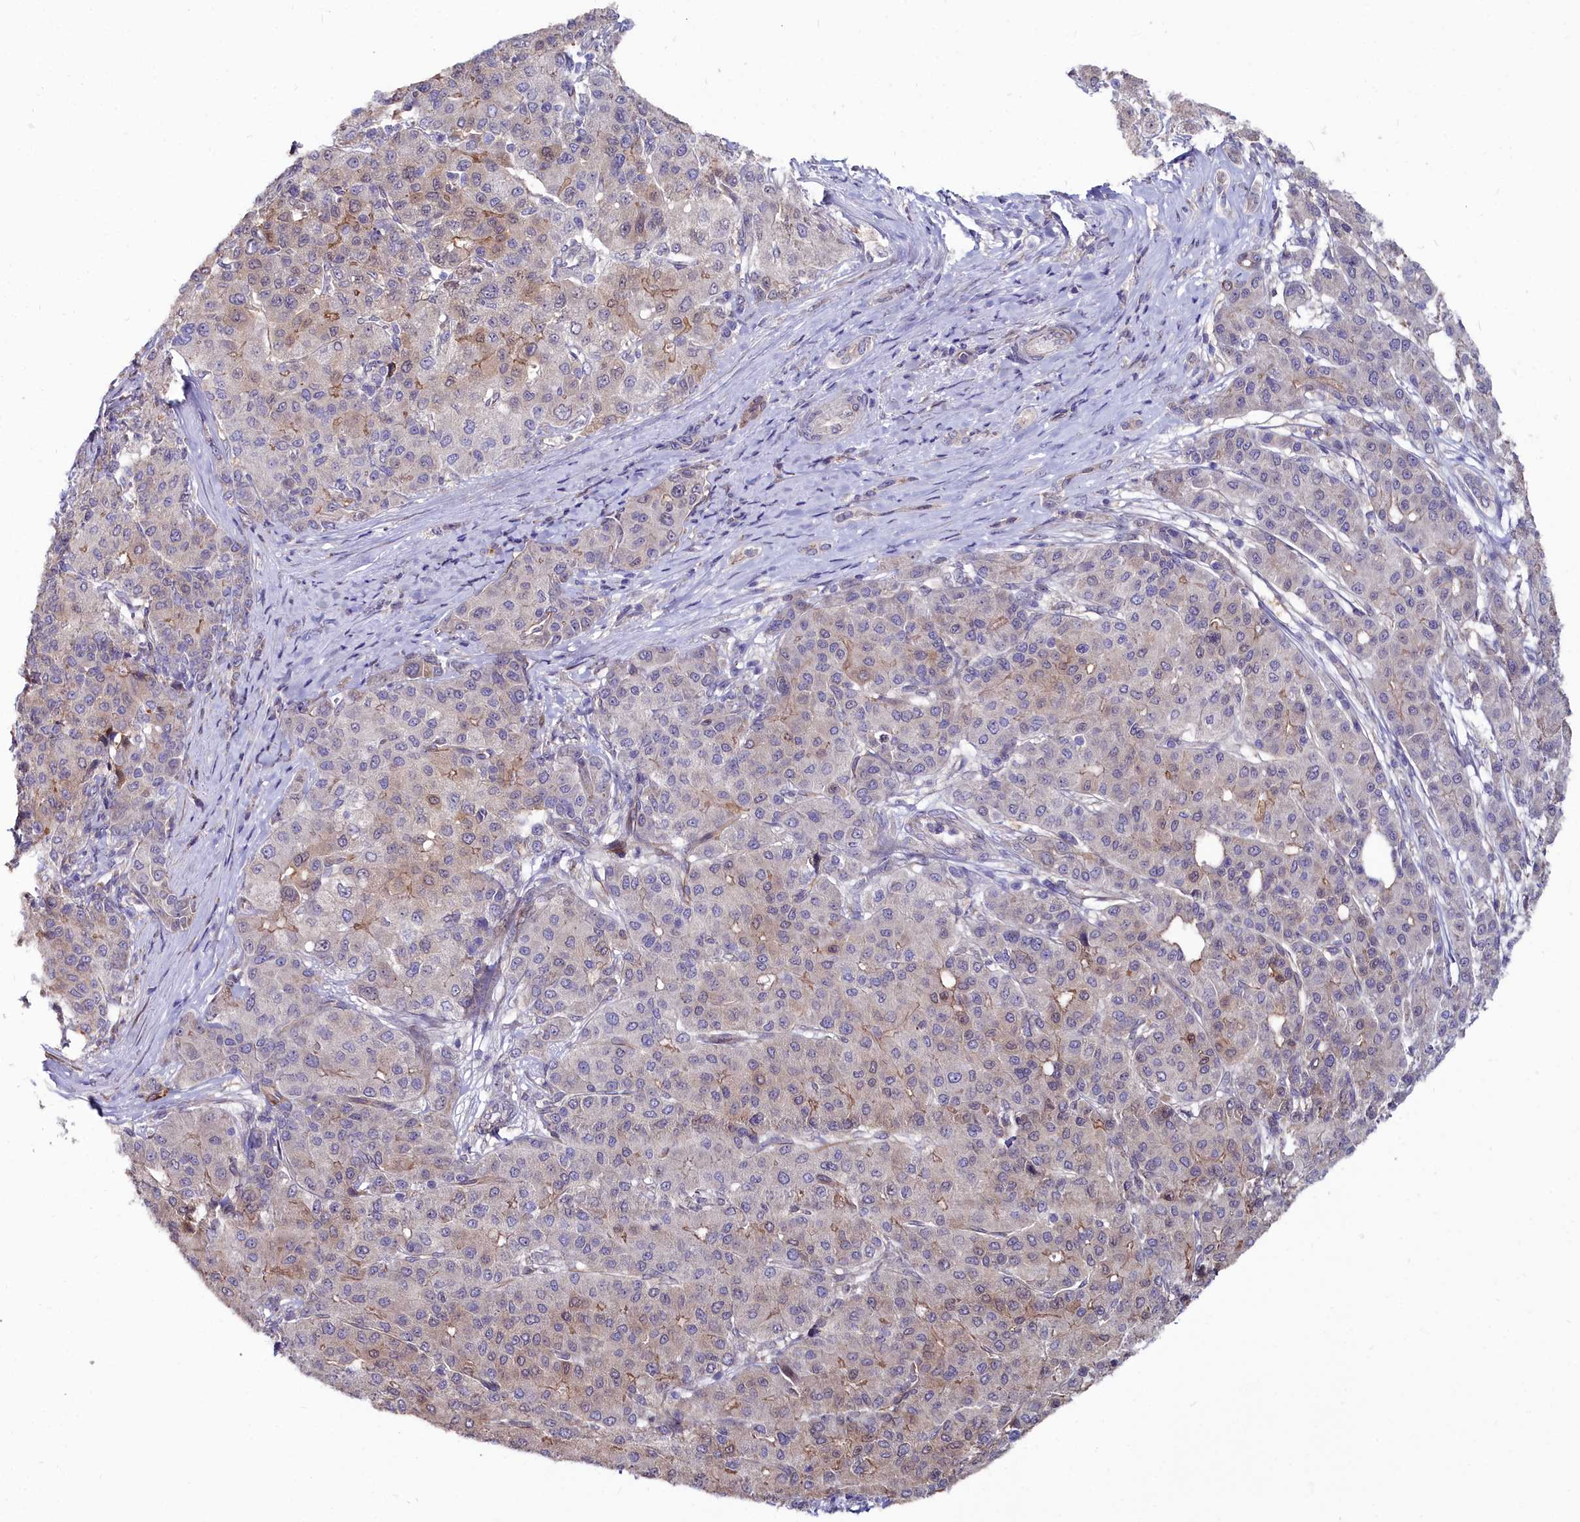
{"staining": {"intensity": "moderate", "quantity": "<25%", "location": "cytoplasmic/membranous"}, "tissue": "liver cancer", "cell_type": "Tumor cells", "image_type": "cancer", "snomed": [{"axis": "morphology", "description": "Carcinoma, Hepatocellular, NOS"}, {"axis": "topography", "description": "Liver"}], "caption": "High-magnification brightfield microscopy of hepatocellular carcinoma (liver) stained with DAB (3,3'-diaminobenzidine) (brown) and counterstained with hematoxylin (blue). tumor cells exhibit moderate cytoplasmic/membranous positivity is identified in about<25% of cells. The protein is stained brown, and the nuclei are stained in blue (DAB (3,3'-diaminobenzidine) IHC with brightfield microscopy, high magnification).", "gene": "C4orf19", "patient": {"sex": "male", "age": 65}}